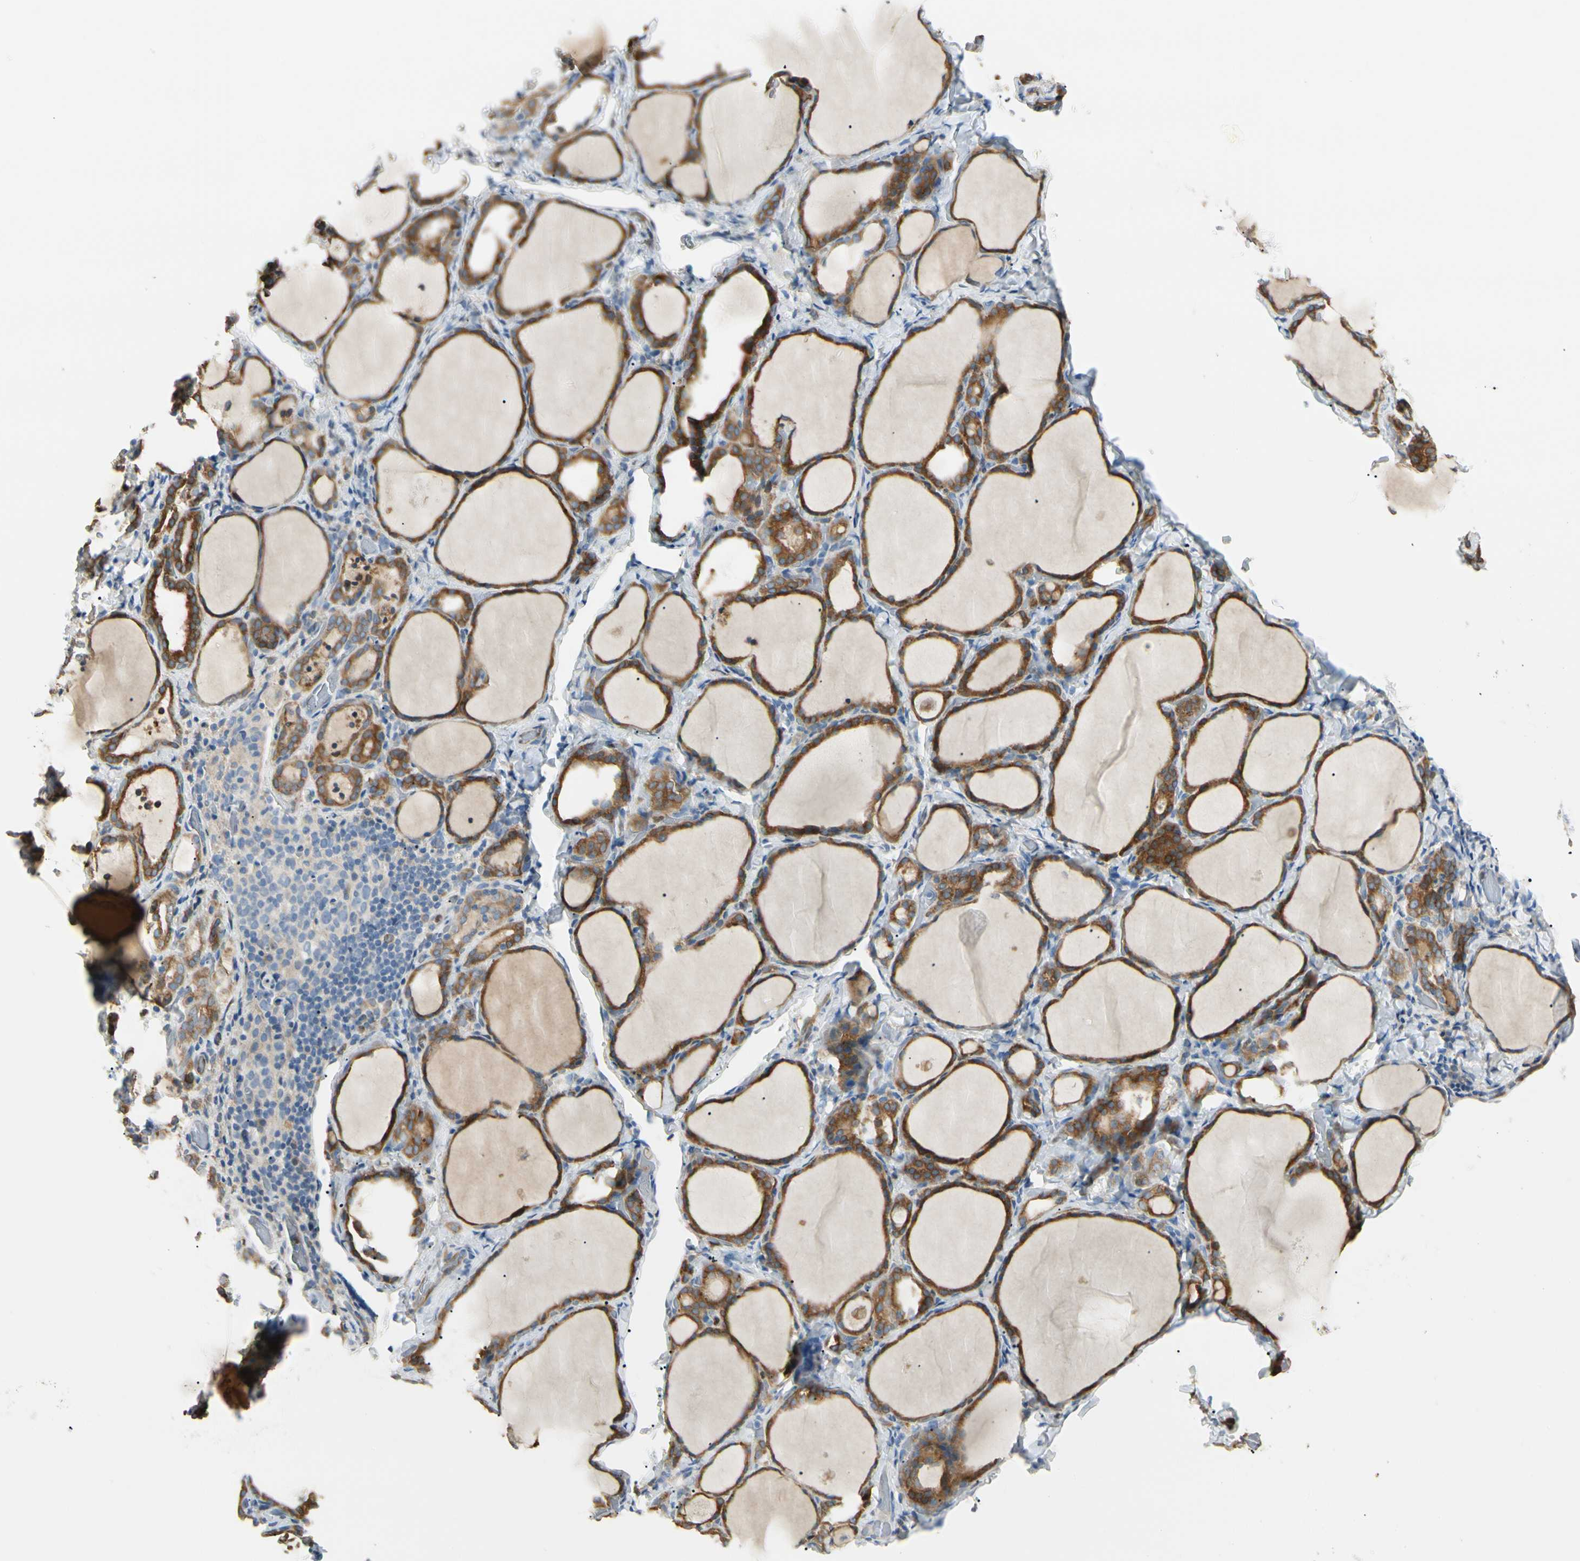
{"staining": {"intensity": "strong", "quantity": ">75%", "location": "cytoplasmic/membranous"}, "tissue": "thyroid gland", "cell_type": "Glandular cells", "image_type": "normal", "snomed": [{"axis": "morphology", "description": "Normal tissue, NOS"}, {"axis": "morphology", "description": "Papillary adenocarcinoma, NOS"}, {"axis": "topography", "description": "Thyroid gland"}], "caption": "Immunohistochemistry (IHC) (DAB) staining of normal thyroid gland demonstrates strong cytoplasmic/membranous protein staining in approximately >75% of glandular cells. (Brightfield microscopy of DAB IHC at high magnification).", "gene": "LPCAT2", "patient": {"sex": "female", "age": 30}}